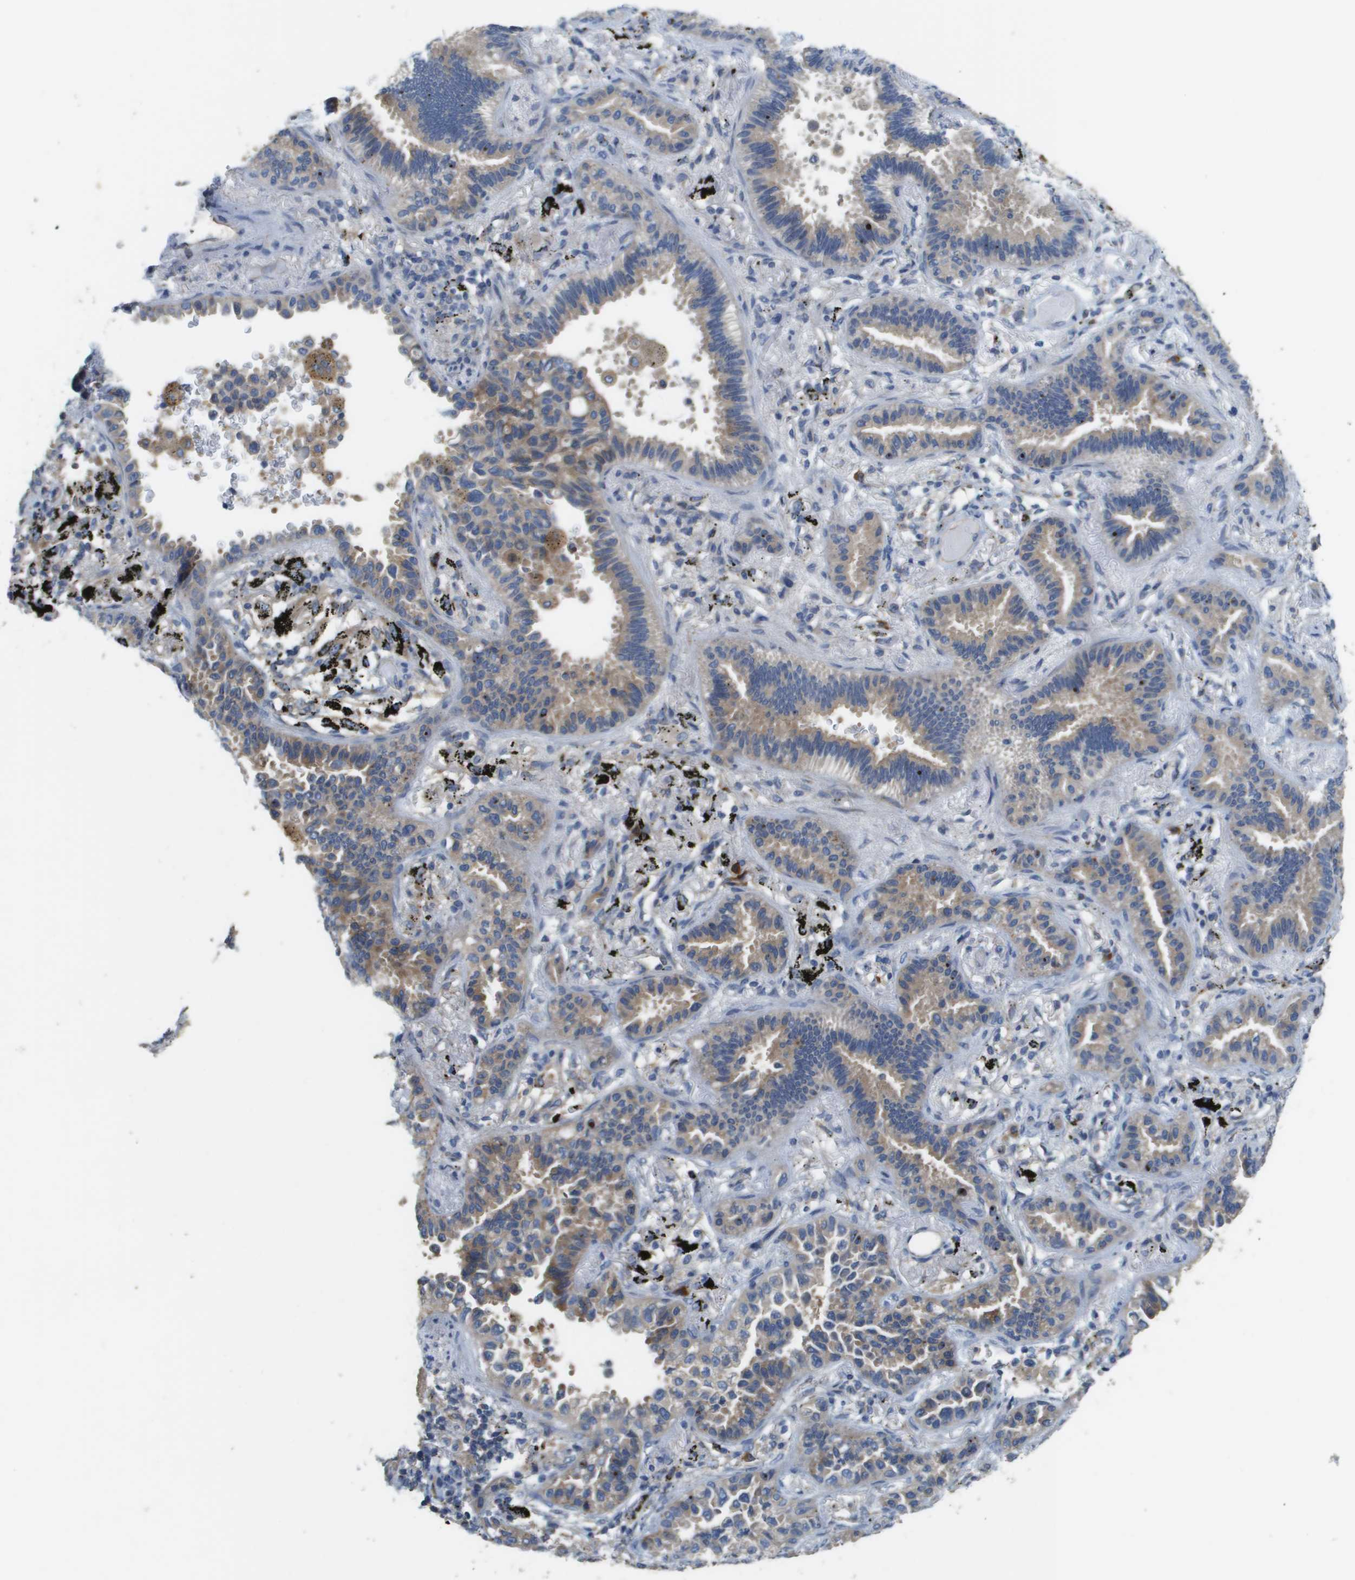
{"staining": {"intensity": "weak", "quantity": "25%-75%", "location": "cytoplasmic/membranous"}, "tissue": "lung cancer", "cell_type": "Tumor cells", "image_type": "cancer", "snomed": [{"axis": "morphology", "description": "Normal tissue, NOS"}, {"axis": "morphology", "description": "Adenocarcinoma, NOS"}, {"axis": "topography", "description": "Lung"}], "caption": "Immunohistochemical staining of lung cancer shows weak cytoplasmic/membranous protein positivity in approximately 25%-75% of tumor cells.", "gene": "CASP10", "patient": {"sex": "male", "age": 59}}